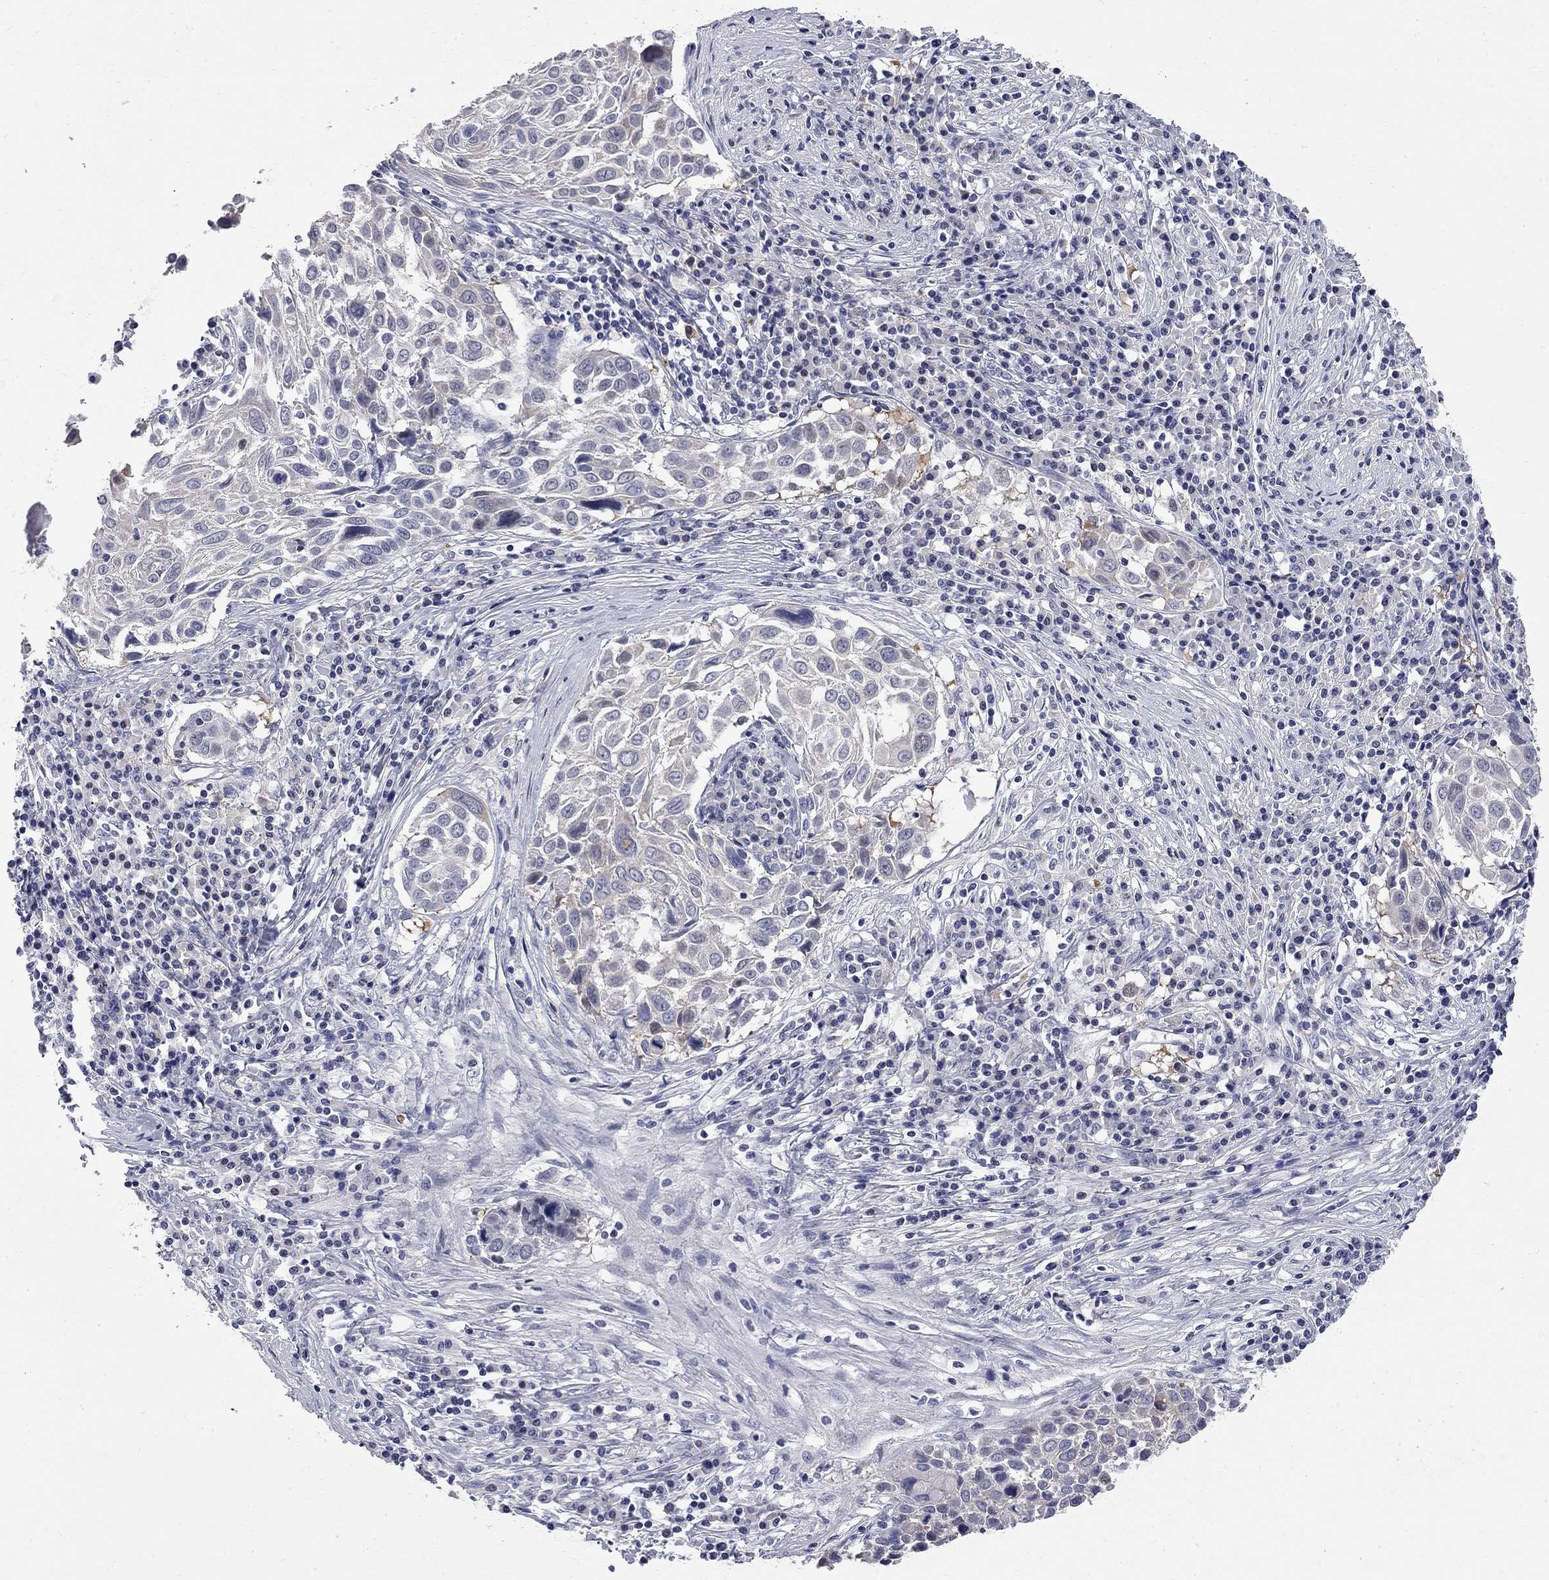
{"staining": {"intensity": "negative", "quantity": "none", "location": "none"}, "tissue": "lung cancer", "cell_type": "Tumor cells", "image_type": "cancer", "snomed": [{"axis": "morphology", "description": "Squamous cell carcinoma, NOS"}, {"axis": "topography", "description": "Lung"}], "caption": "The micrograph demonstrates no staining of tumor cells in squamous cell carcinoma (lung).", "gene": "GALNT8", "patient": {"sex": "male", "age": 57}}